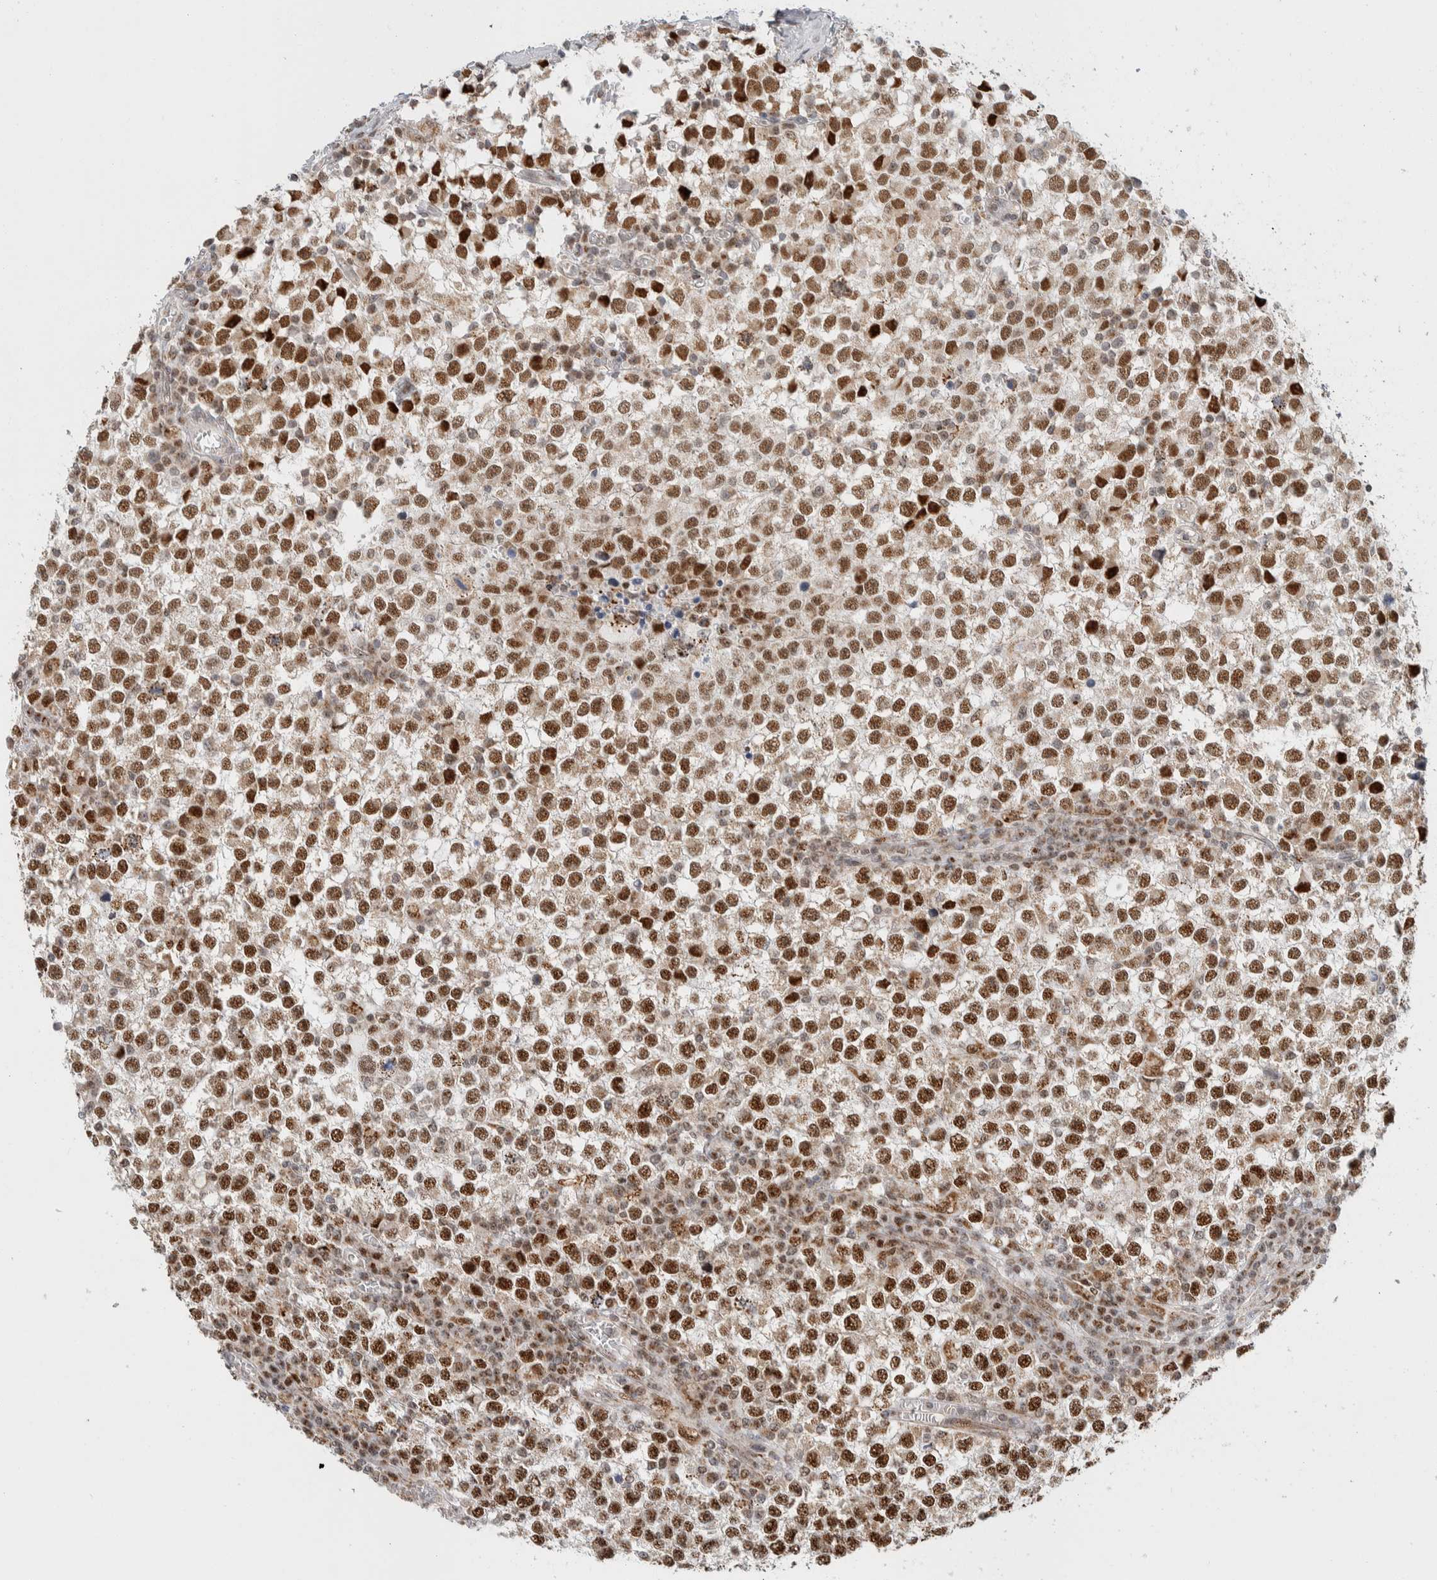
{"staining": {"intensity": "strong", "quantity": ">75%", "location": "nuclear"}, "tissue": "testis cancer", "cell_type": "Tumor cells", "image_type": "cancer", "snomed": [{"axis": "morphology", "description": "Seminoma, NOS"}, {"axis": "topography", "description": "Testis"}], "caption": "Protein expression analysis of seminoma (testis) reveals strong nuclear expression in approximately >75% of tumor cells. Using DAB (3,3'-diaminobenzidine) (brown) and hematoxylin (blue) stains, captured at high magnification using brightfield microscopy.", "gene": "TSPAN32", "patient": {"sex": "male", "age": 65}}